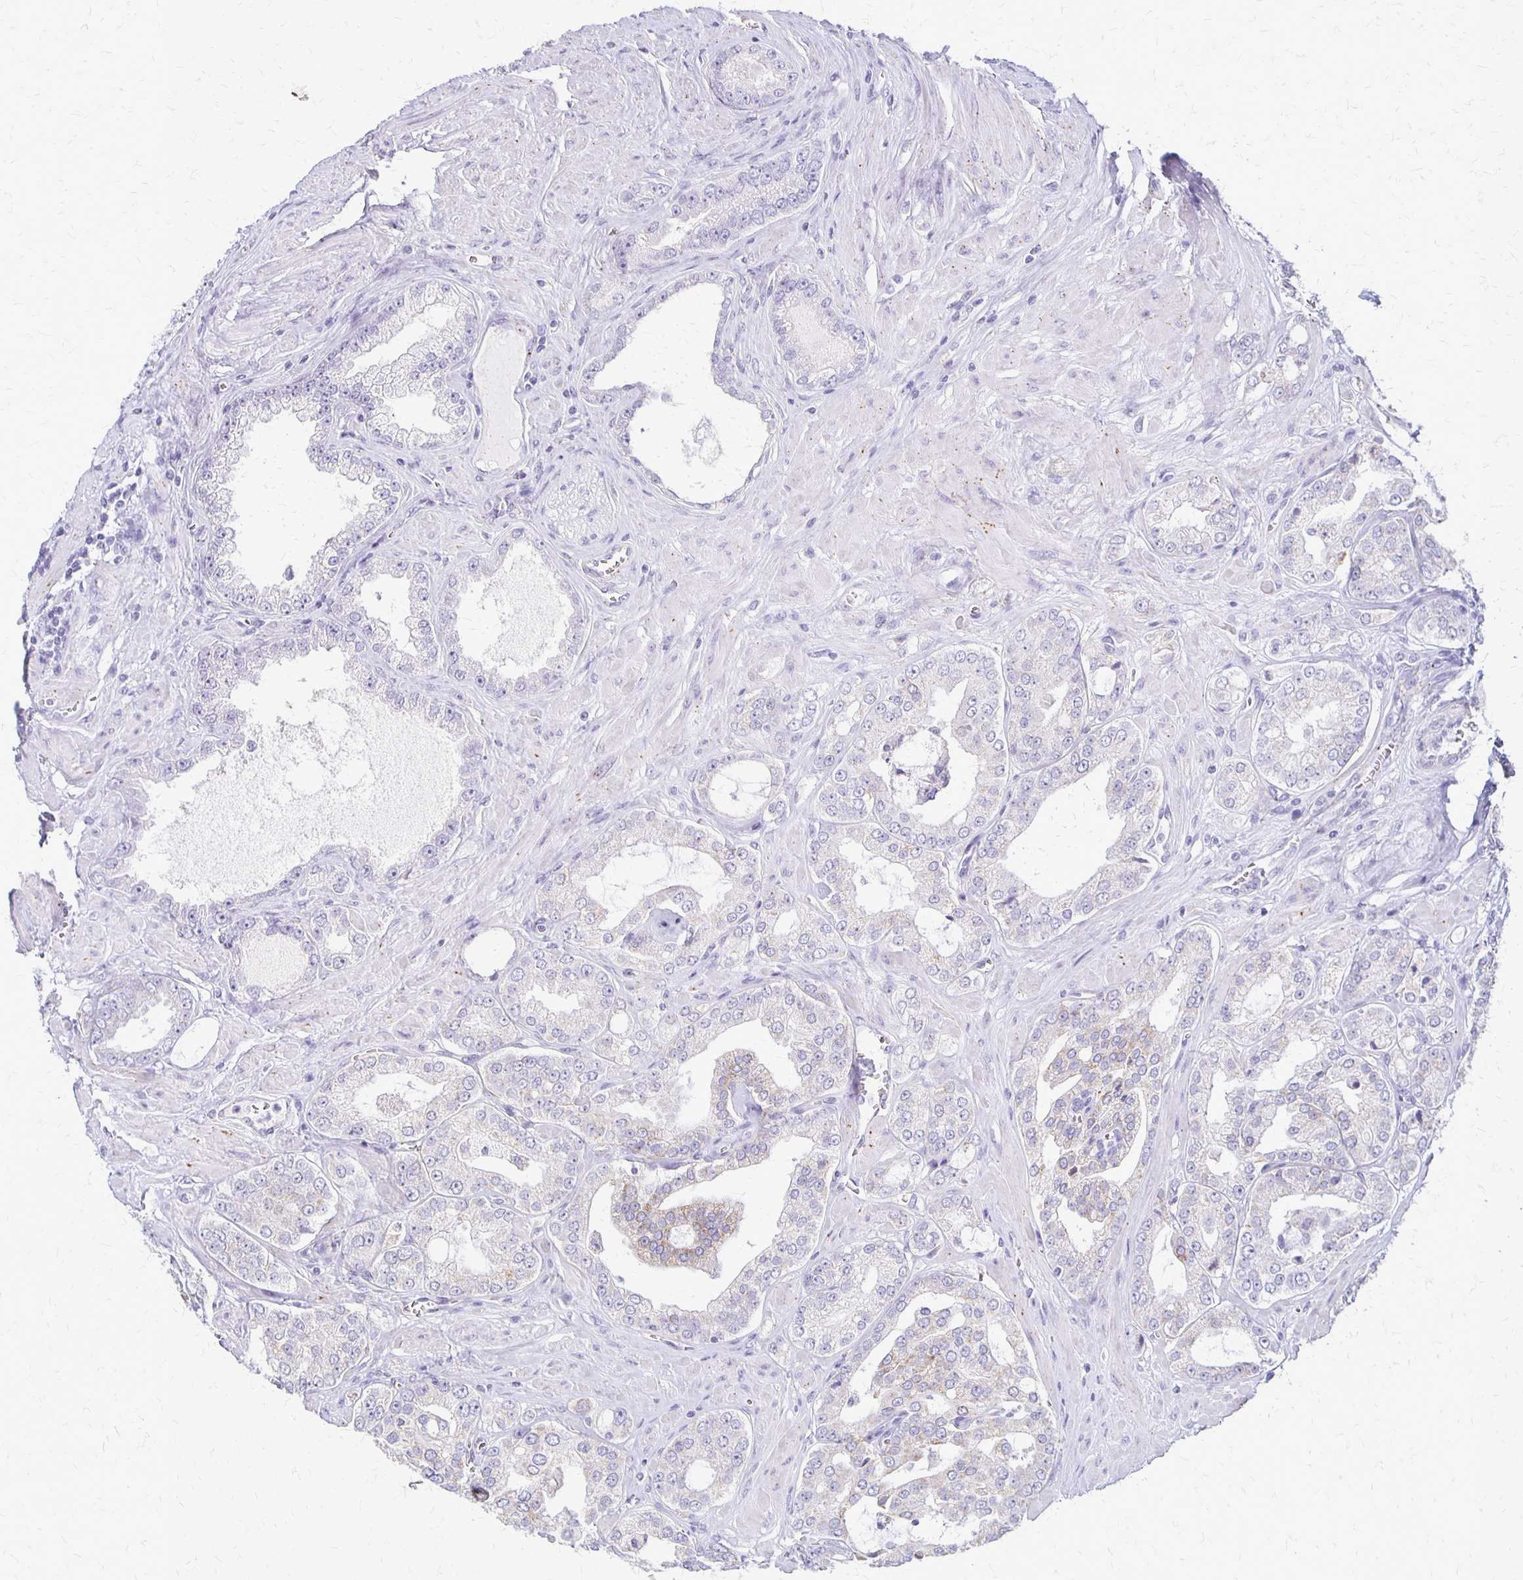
{"staining": {"intensity": "weak", "quantity": "<25%", "location": "cytoplasmic/membranous"}, "tissue": "prostate cancer", "cell_type": "Tumor cells", "image_type": "cancer", "snomed": [{"axis": "morphology", "description": "Adenocarcinoma, High grade"}, {"axis": "topography", "description": "Prostate"}], "caption": "High power microscopy photomicrograph of an immunohistochemistry photomicrograph of prostate cancer, revealing no significant staining in tumor cells. (DAB IHC, high magnification).", "gene": "RHOC", "patient": {"sex": "male", "age": 66}}